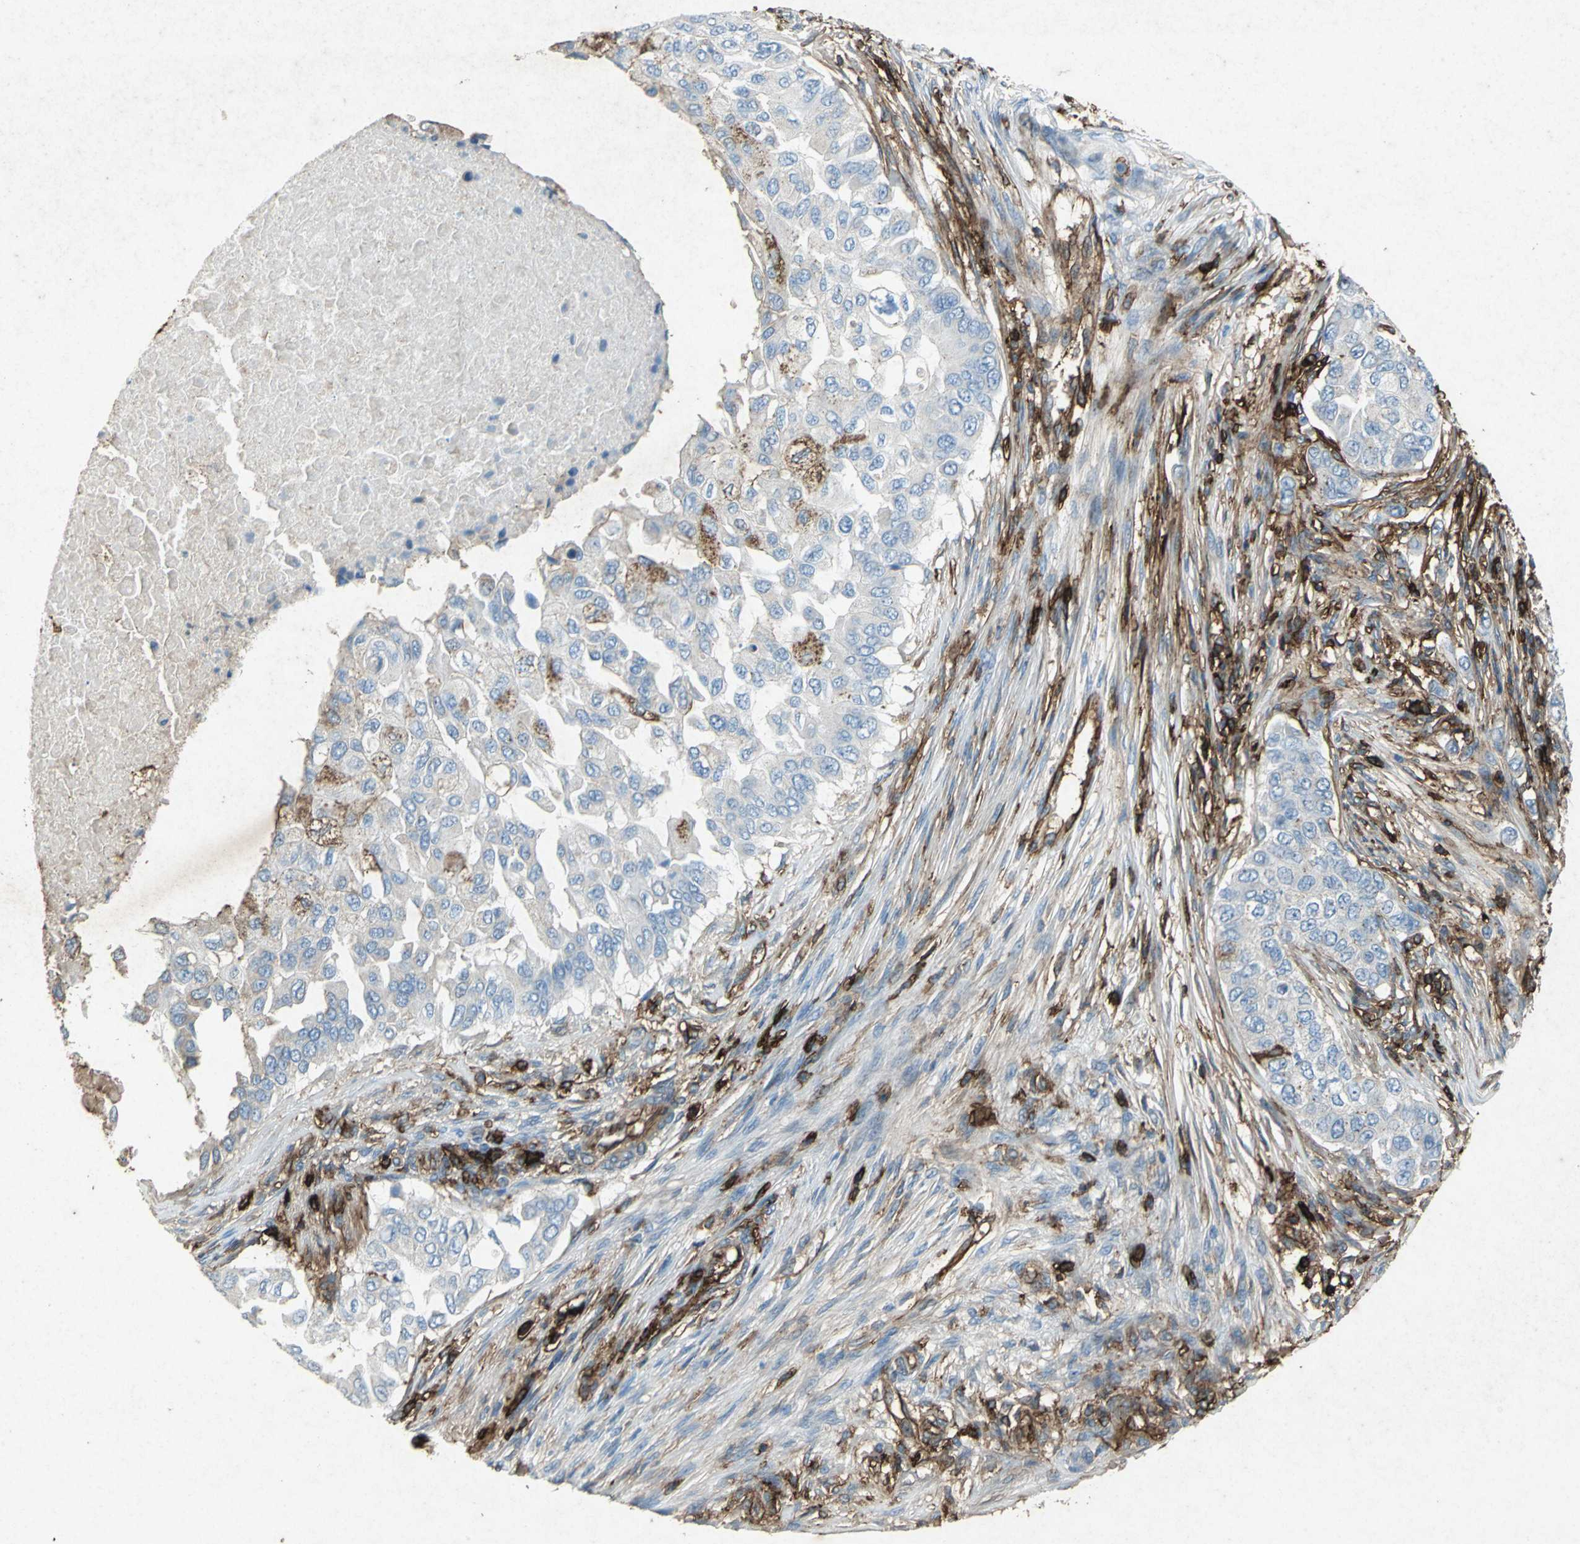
{"staining": {"intensity": "weak", "quantity": "<25%", "location": "cytoplasmic/membranous"}, "tissue": "breast cancer", "cell_type": "Tumor cells", "image_type": "cancer", "snomed": [{"axis": "morphology", "description": "Normal tissue, NOS"}, {"axis": "morphology", "description": "Duct carcinoma"}, {"axis": "topography", "description": "Breast"}], "caption": "Immunohistochemistry (IHC) of breast cancer displays no positivity in tumor cells.", "gene": "CCR6", "patient": {"sex": "female", "age": 49}}